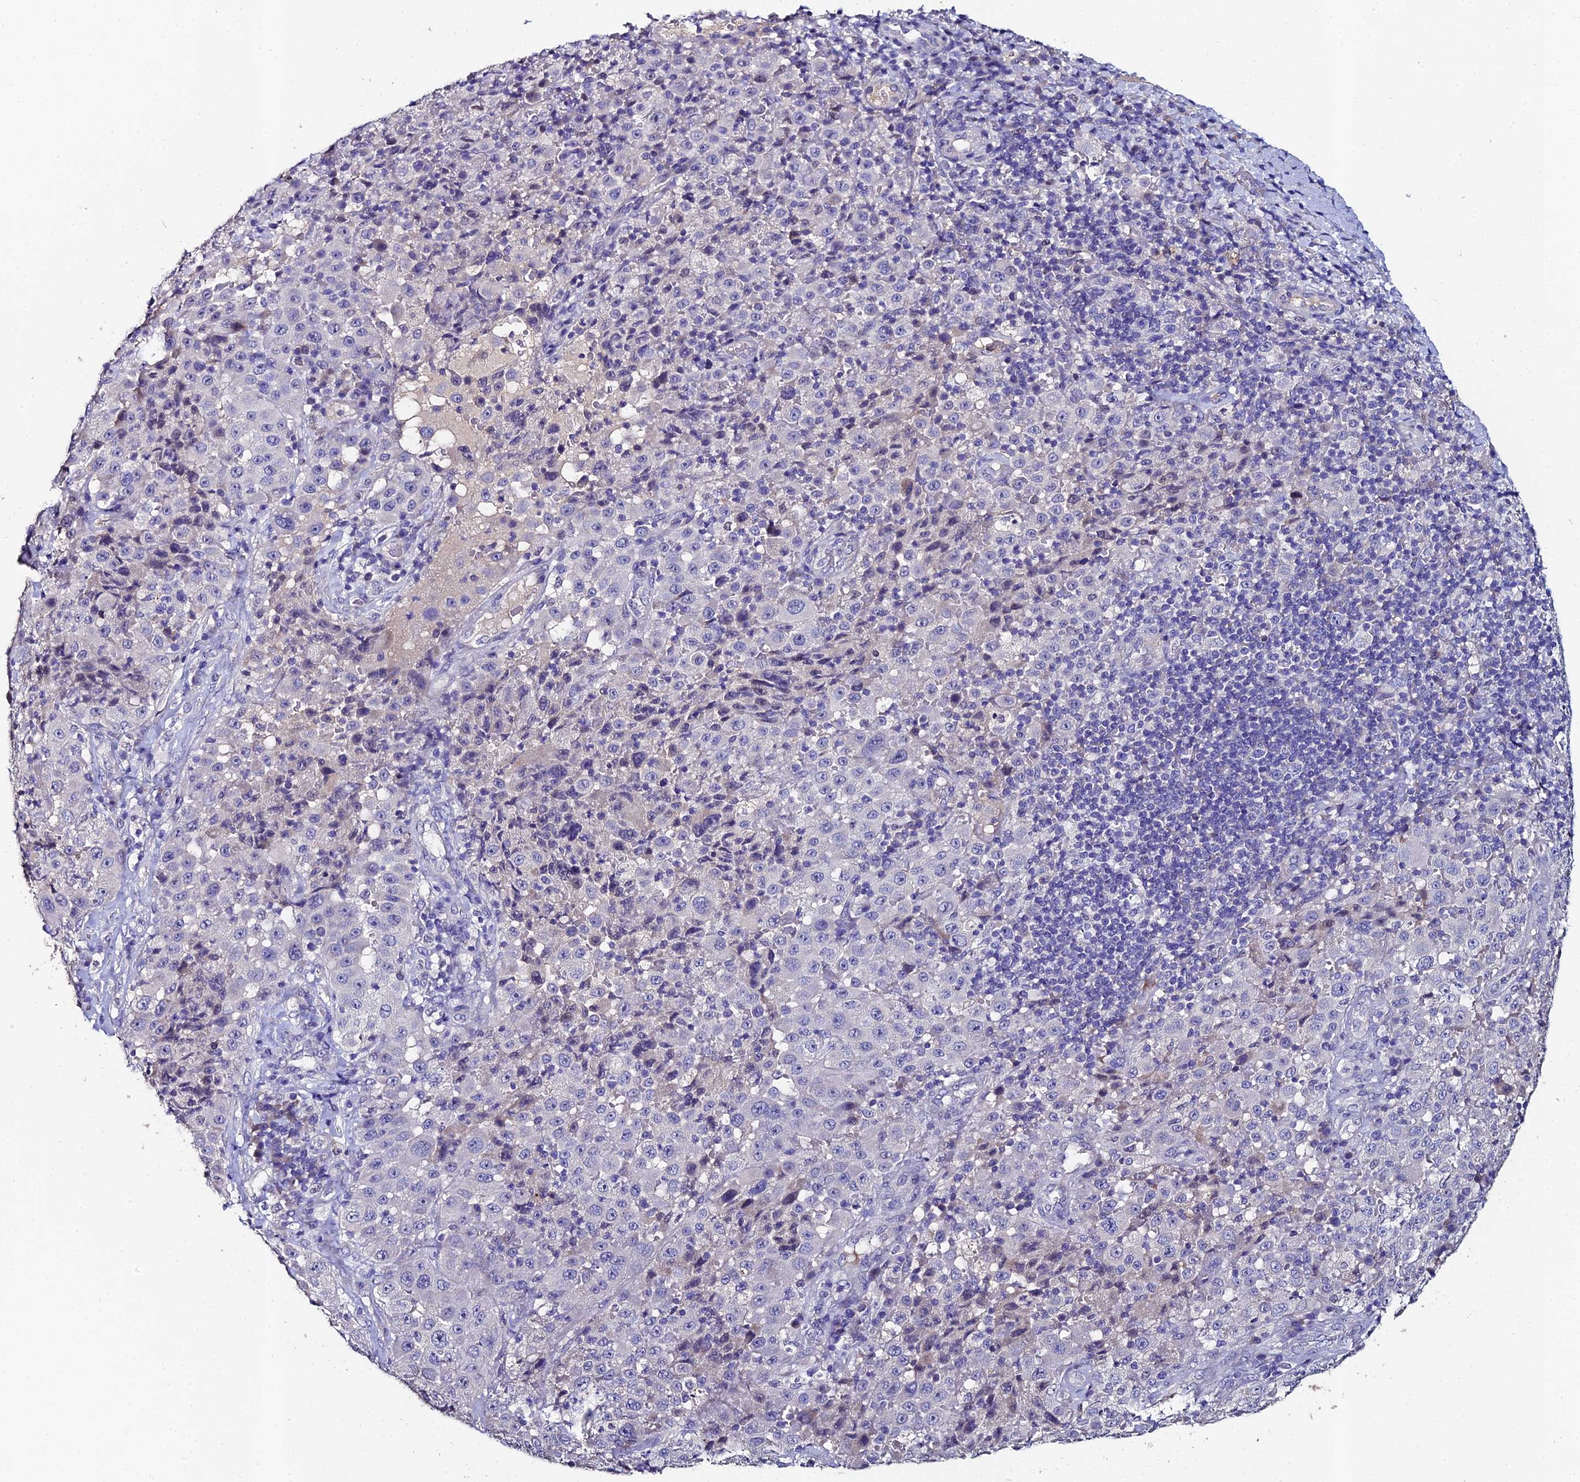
{"staining": {"intensity": "negative", "quantity": "none", "location": "none"}, "tissue": "melanoma", "cell_type": "Tumor cells", "image_type": "cancer", "snomed": [{"axis": "morphology", "description": "Malignant melanoma, Metastatic site"}, {"axis": "topography", "description": "Lymph node"}], "caption": "Image shows no protein staining in tumor cells of melanoma tissue.", "gene": "ESRRG", "patient": {"sex": "male", "age": 62}}